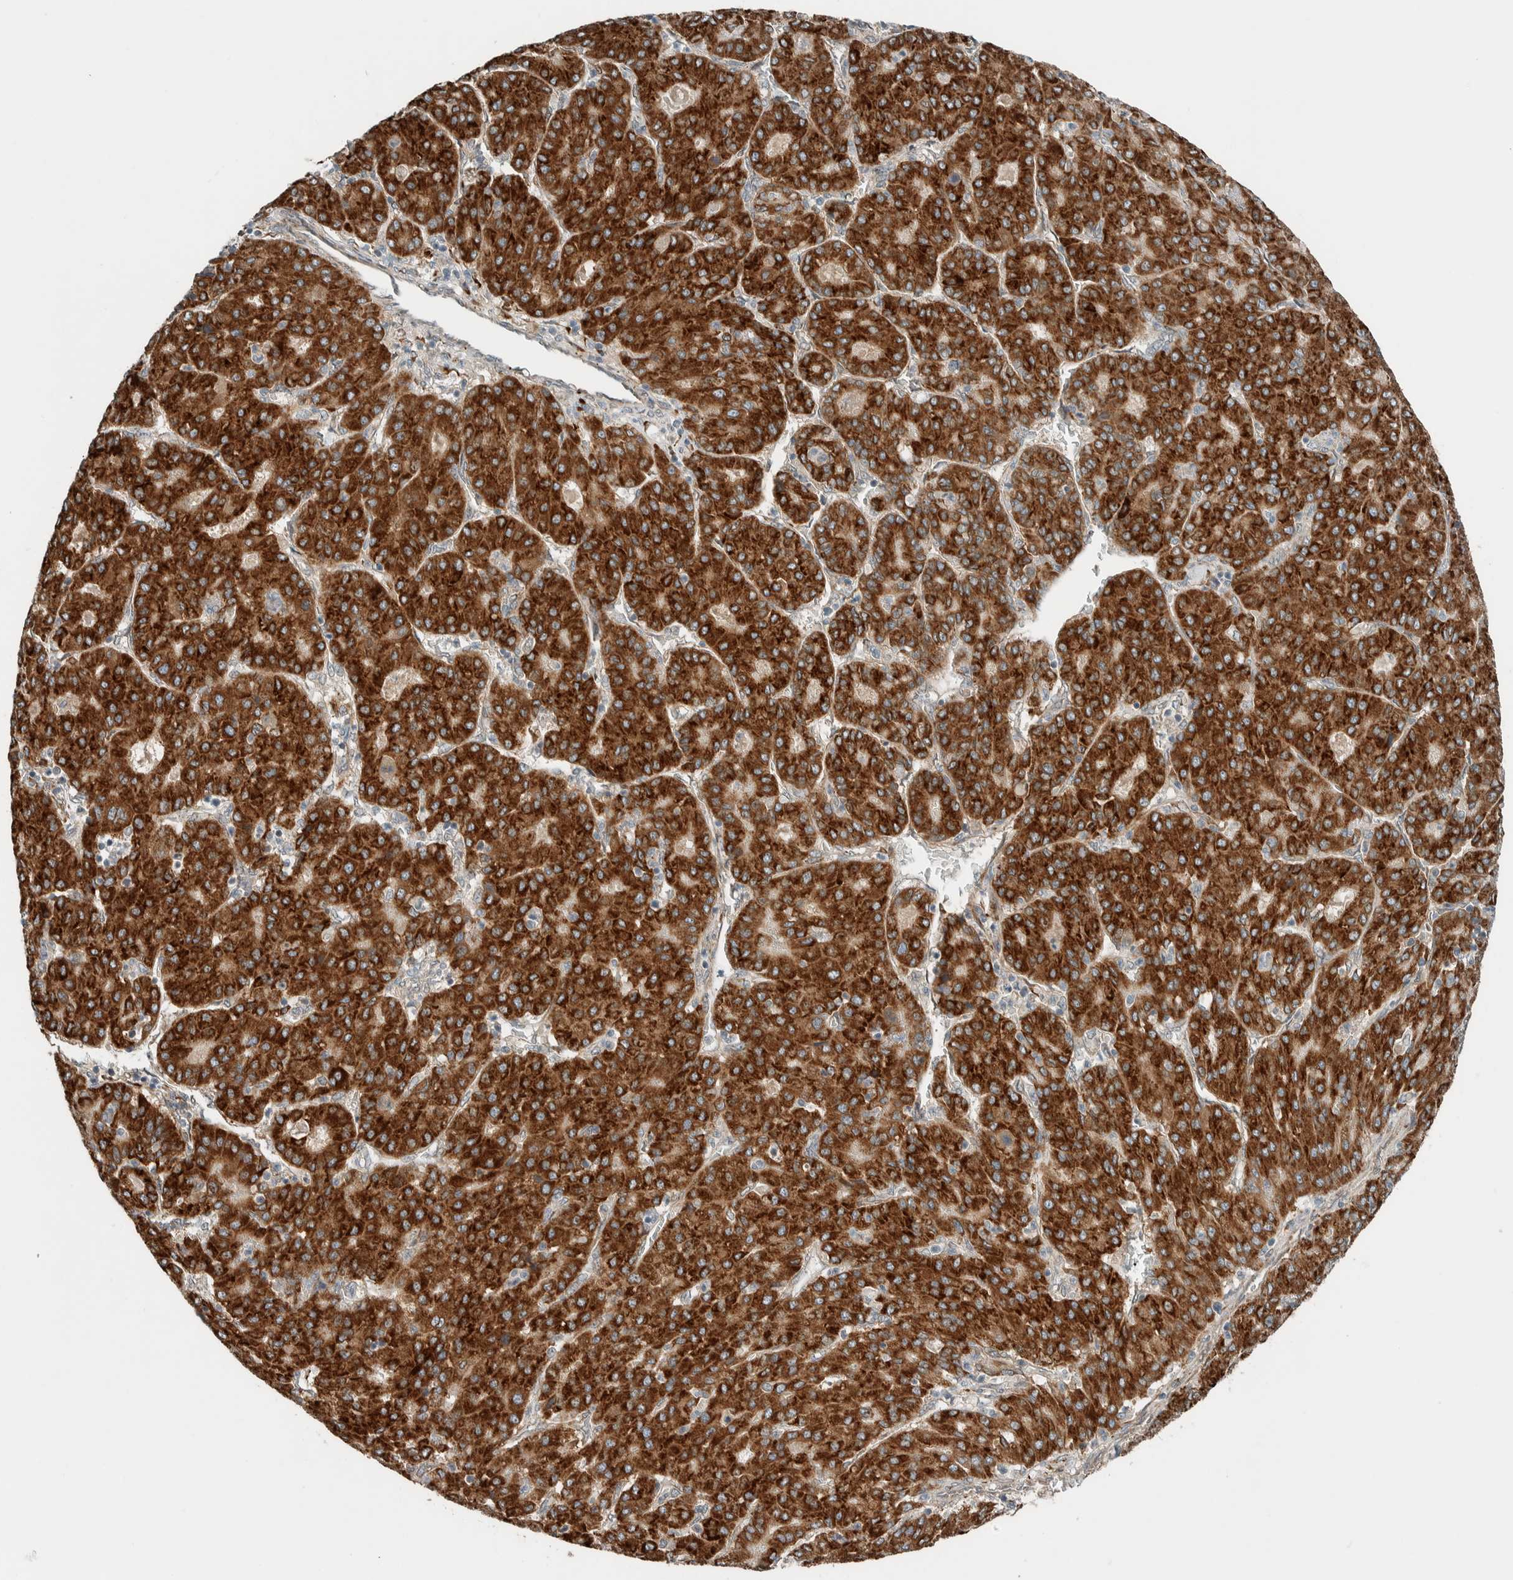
{"staining": {"intensity": "strong", "quantity": ">75%", "location": "cytoplasmic/membranous"}, "tissue": "liver cancer", "cell_type": "Tumor cells", "image_type": "cancer", "snomed": [{"axis": "morphology", "description": "Carcinoma, Hepatocellular, NOS"}, {"axis": "topography", "description": "Liver"}], "caption": "About >75% of tumor cells in liver cancer (hepatocellular carcinoma) show strong cytoplasmic/membranous protein staining as visualized by brown immunohistochemical staining.", "gene": "CTBP2", "patient": {"sex": "male", "age": 65}}